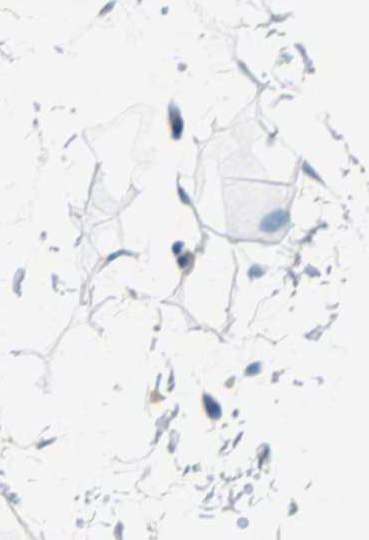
{"staining": {"intensity": "negative", "quantity": "none", "location": "none"}, "tissue": "adipose tissue", "cell_type": "Adipocytes", "image_type": "normal", "snomed": [{"axis": "morphology", "description": "Normal tissue, NOS"}, {"axis": "topography", "description": "Soft tissue"}], "caption": "Adipocytes show no significant expression in unremarkable adipose tissue. Brightfield microscopy of IHC stained with DAB (brown) and hematoxylin (blue), captured at high magnification.", "gene": "RPS13", "patient": {"sex": "male", "age": 72}}